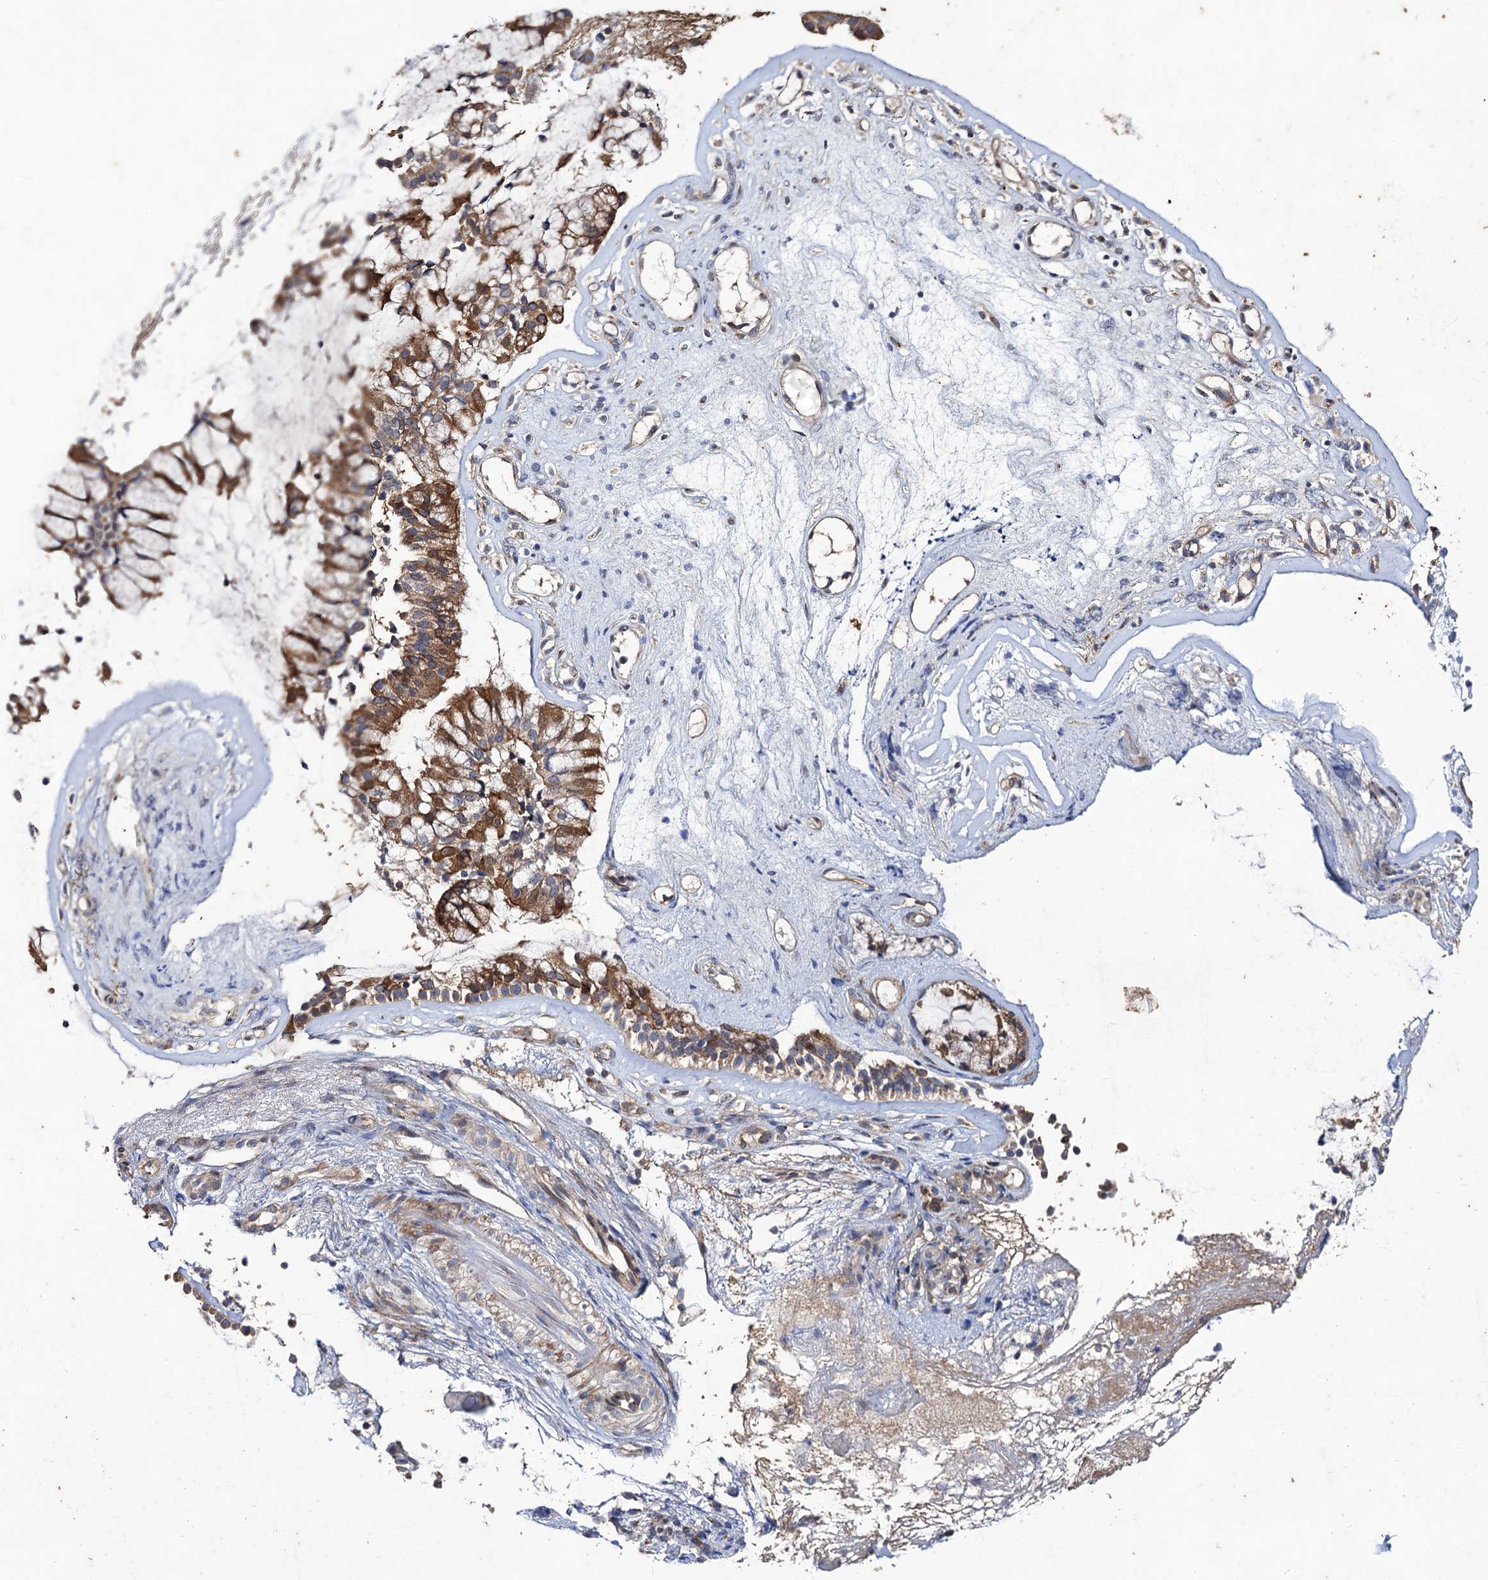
{"staining": {"intensity": "strong", "quantity": ">75%", "location": "cytoplasmic/membranous"}, "tissue": "nasopharynx", "cell_type": "Respiratory epithelial cells", "image_type": "normal", "snomed": [{"axis": "morphology", "description": "Normal tissue, NOS"}, {"axis": "topography", "description": "Nasopharynx"}], "caption": "Benign nasopharynx was stained to show a protein in brown. There is high levels of strong cytoplasmic/membranous positivity in approximately >75% of respiratory epithelial cells.", "gene": "DYDC1", "patient": {"sex": "female", "age": 39}}